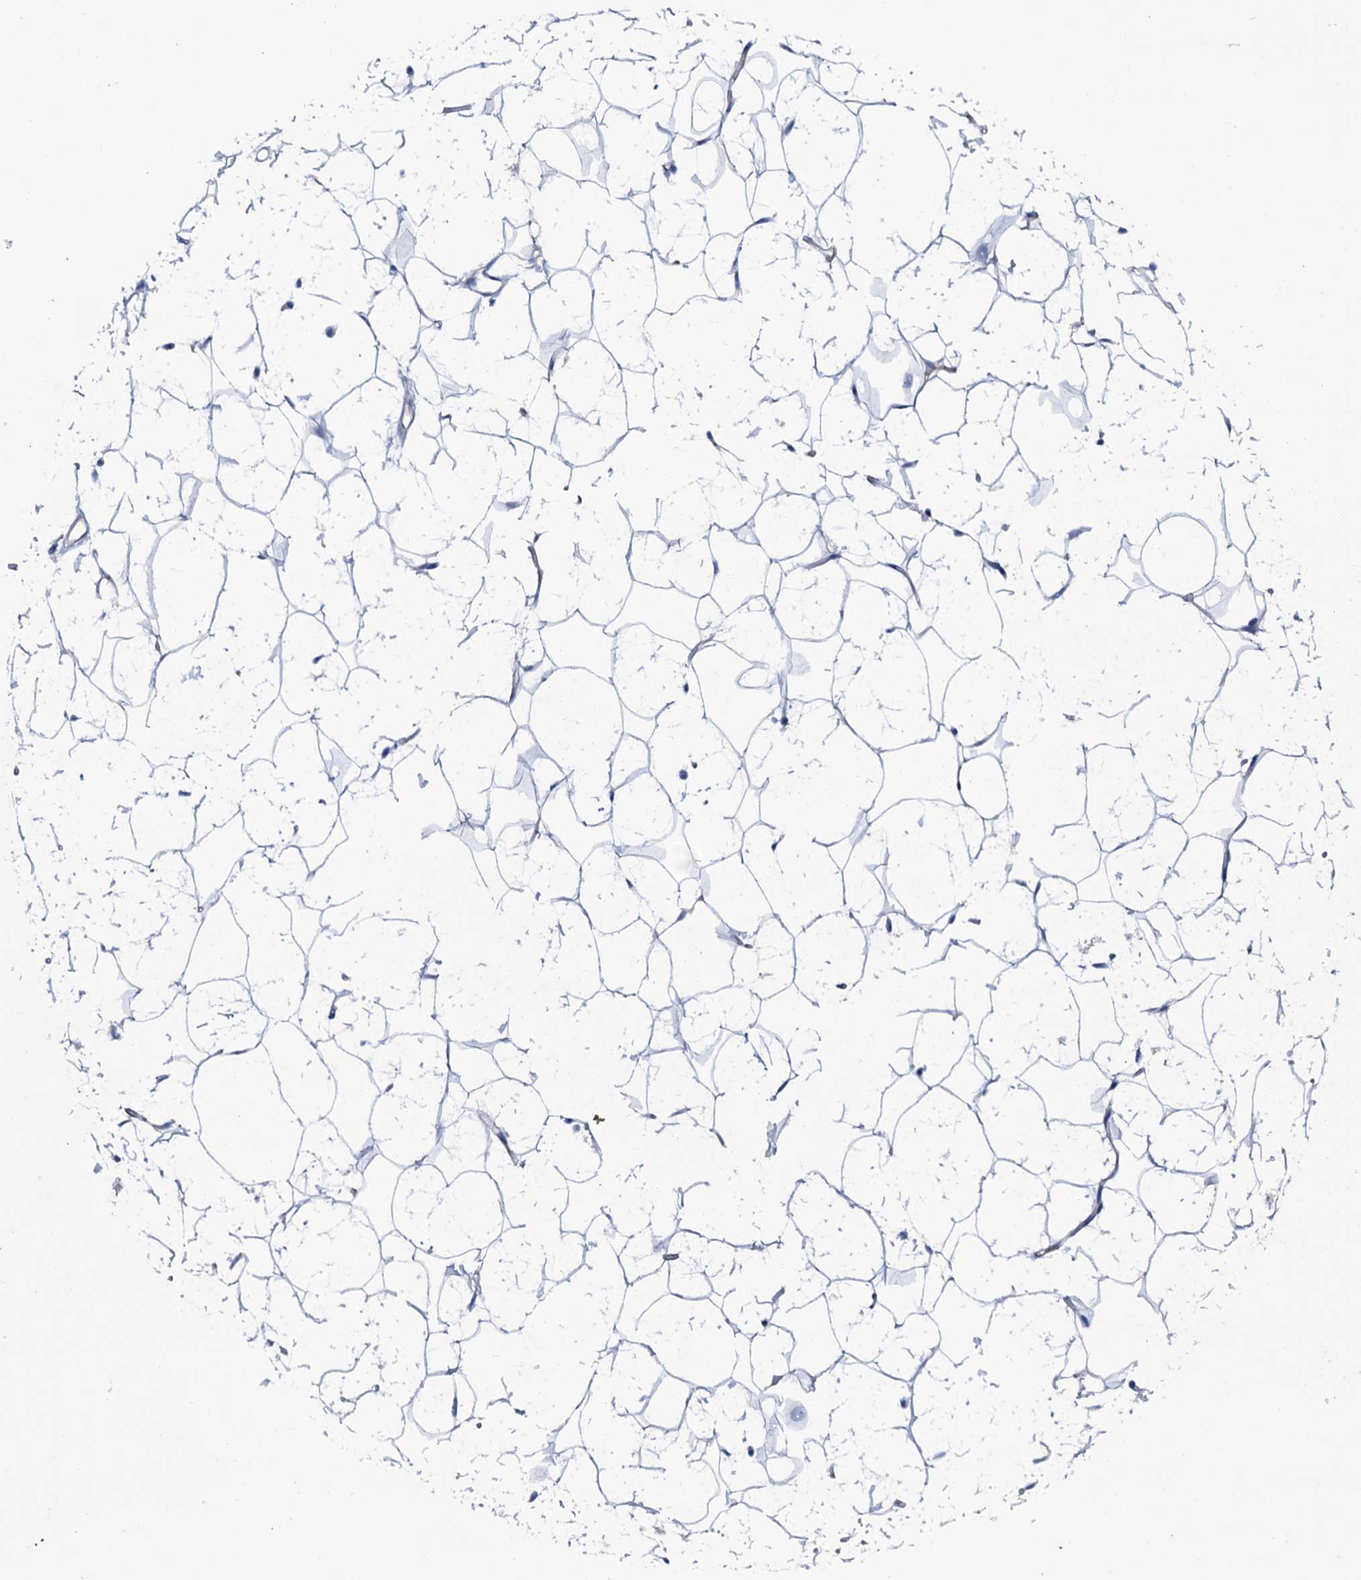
{"staining": {"intensity": "negative", "quantity": "none", "location": "none"}, "tissue": "adipose tissue", "cell_type": "Adipocytes", "image_type": "normal", "snomed": [{"axis": "morphology", "description": "Normal tissue, NOS"}, {"axis": "topography", "description": "Breast"}], "caption": "Immunohistochemistry image of normal adipose tissue: human adipose tissue stained with DAB demonstrates no significant protein staining in adipocytes.", "gene": "FAM111B", "patient": {"sex": "female", "age": 26}}